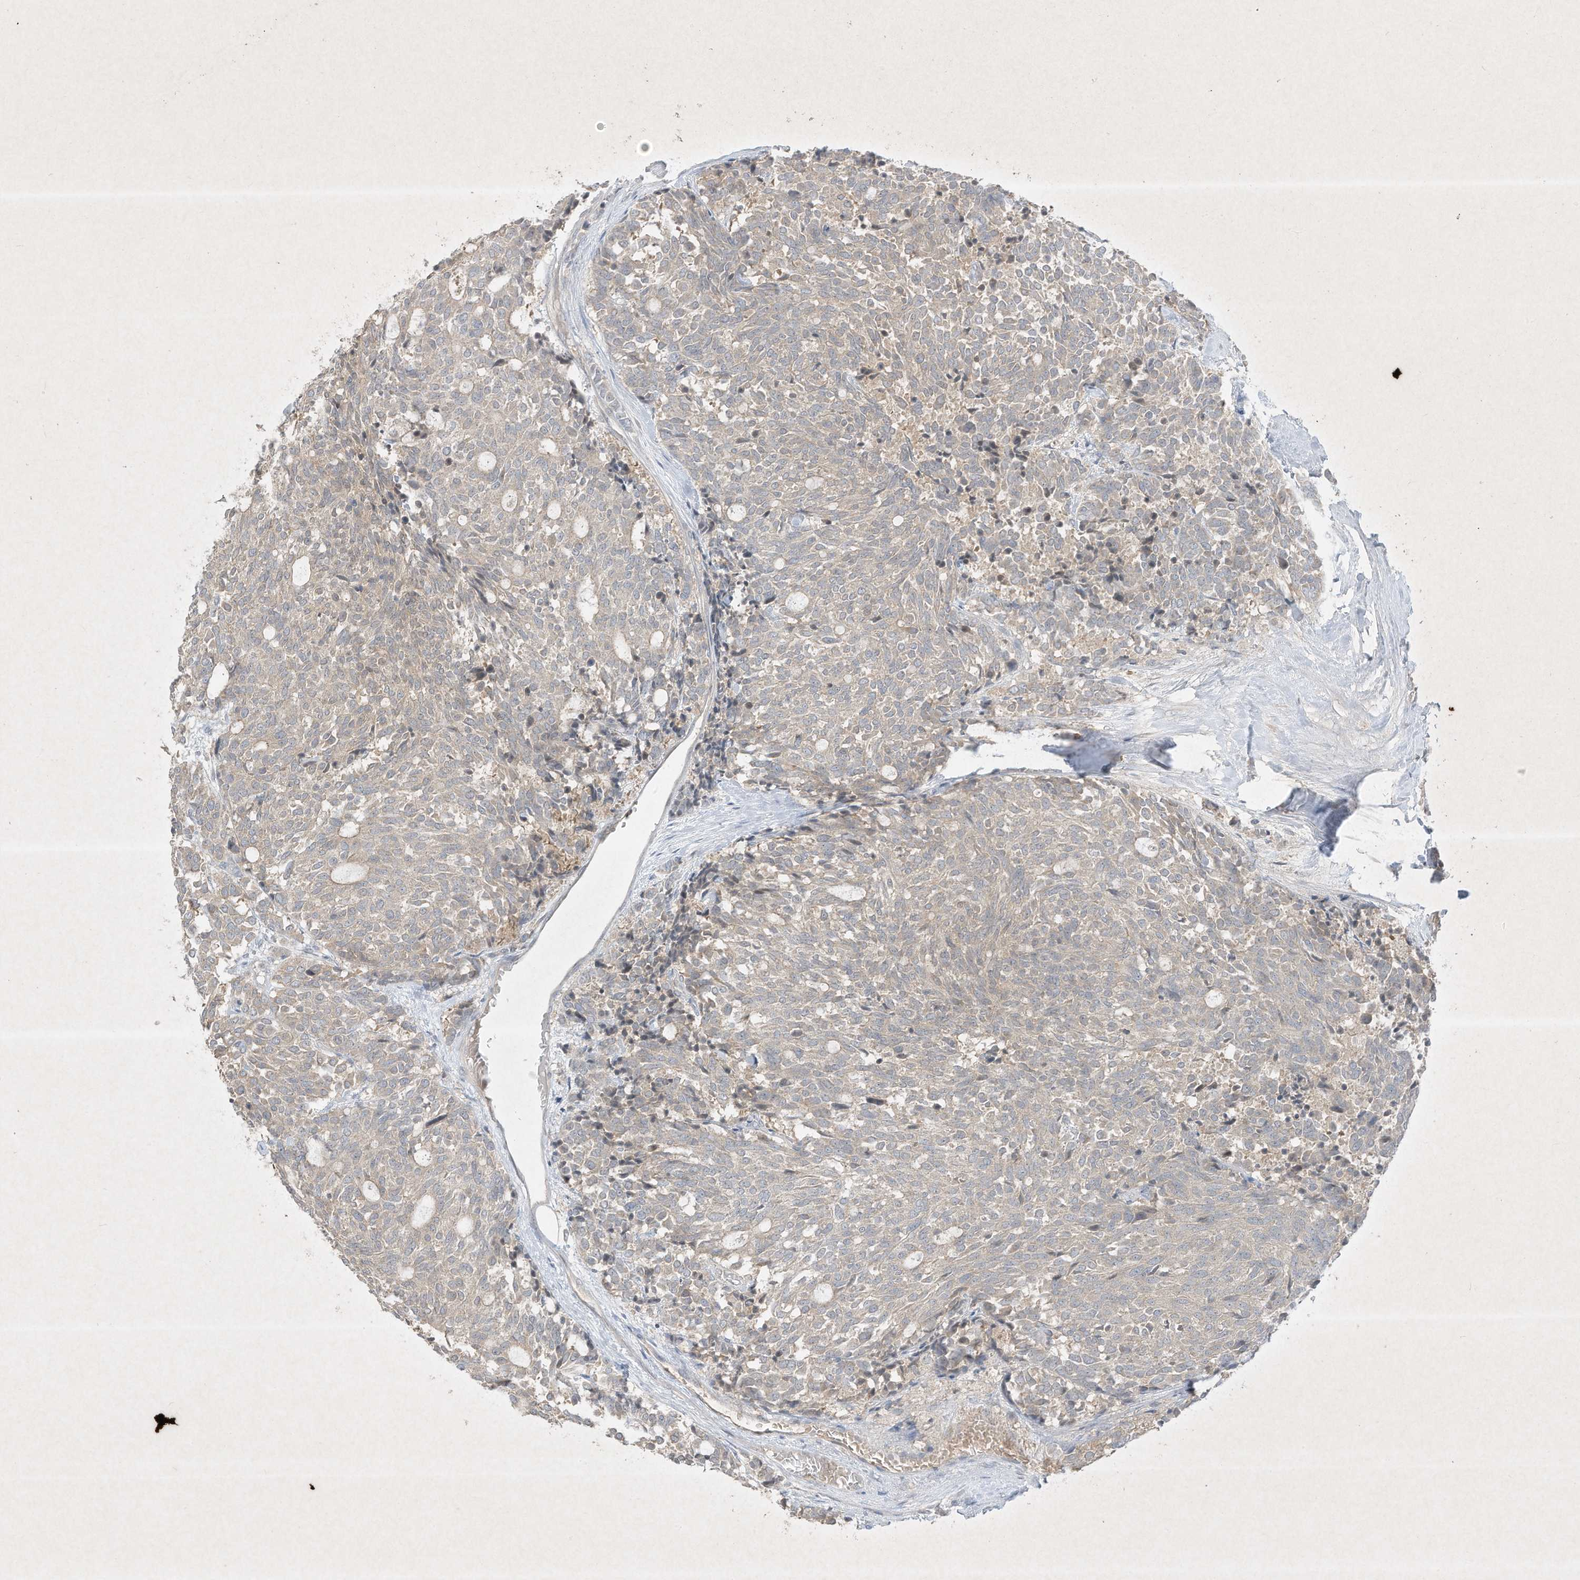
{"staining": {"intensity": "negative", "quantity": "none", "location": "none"}, "tissue": "carcinoid", "cell_type": "Tumor cells", "image_type": "cancer", "snomed": [{"axis": "morphology", "description": "Carcinoid, malignant, NOS"}, {"axis": "topography", "description": "Pancreas"}], "caption": "Immunohistochemistry (IHC) of carcinoid displays no positivity in tumor cells.", "gene": "FETUB", "patient": {"sex": "female", "age": 54}}